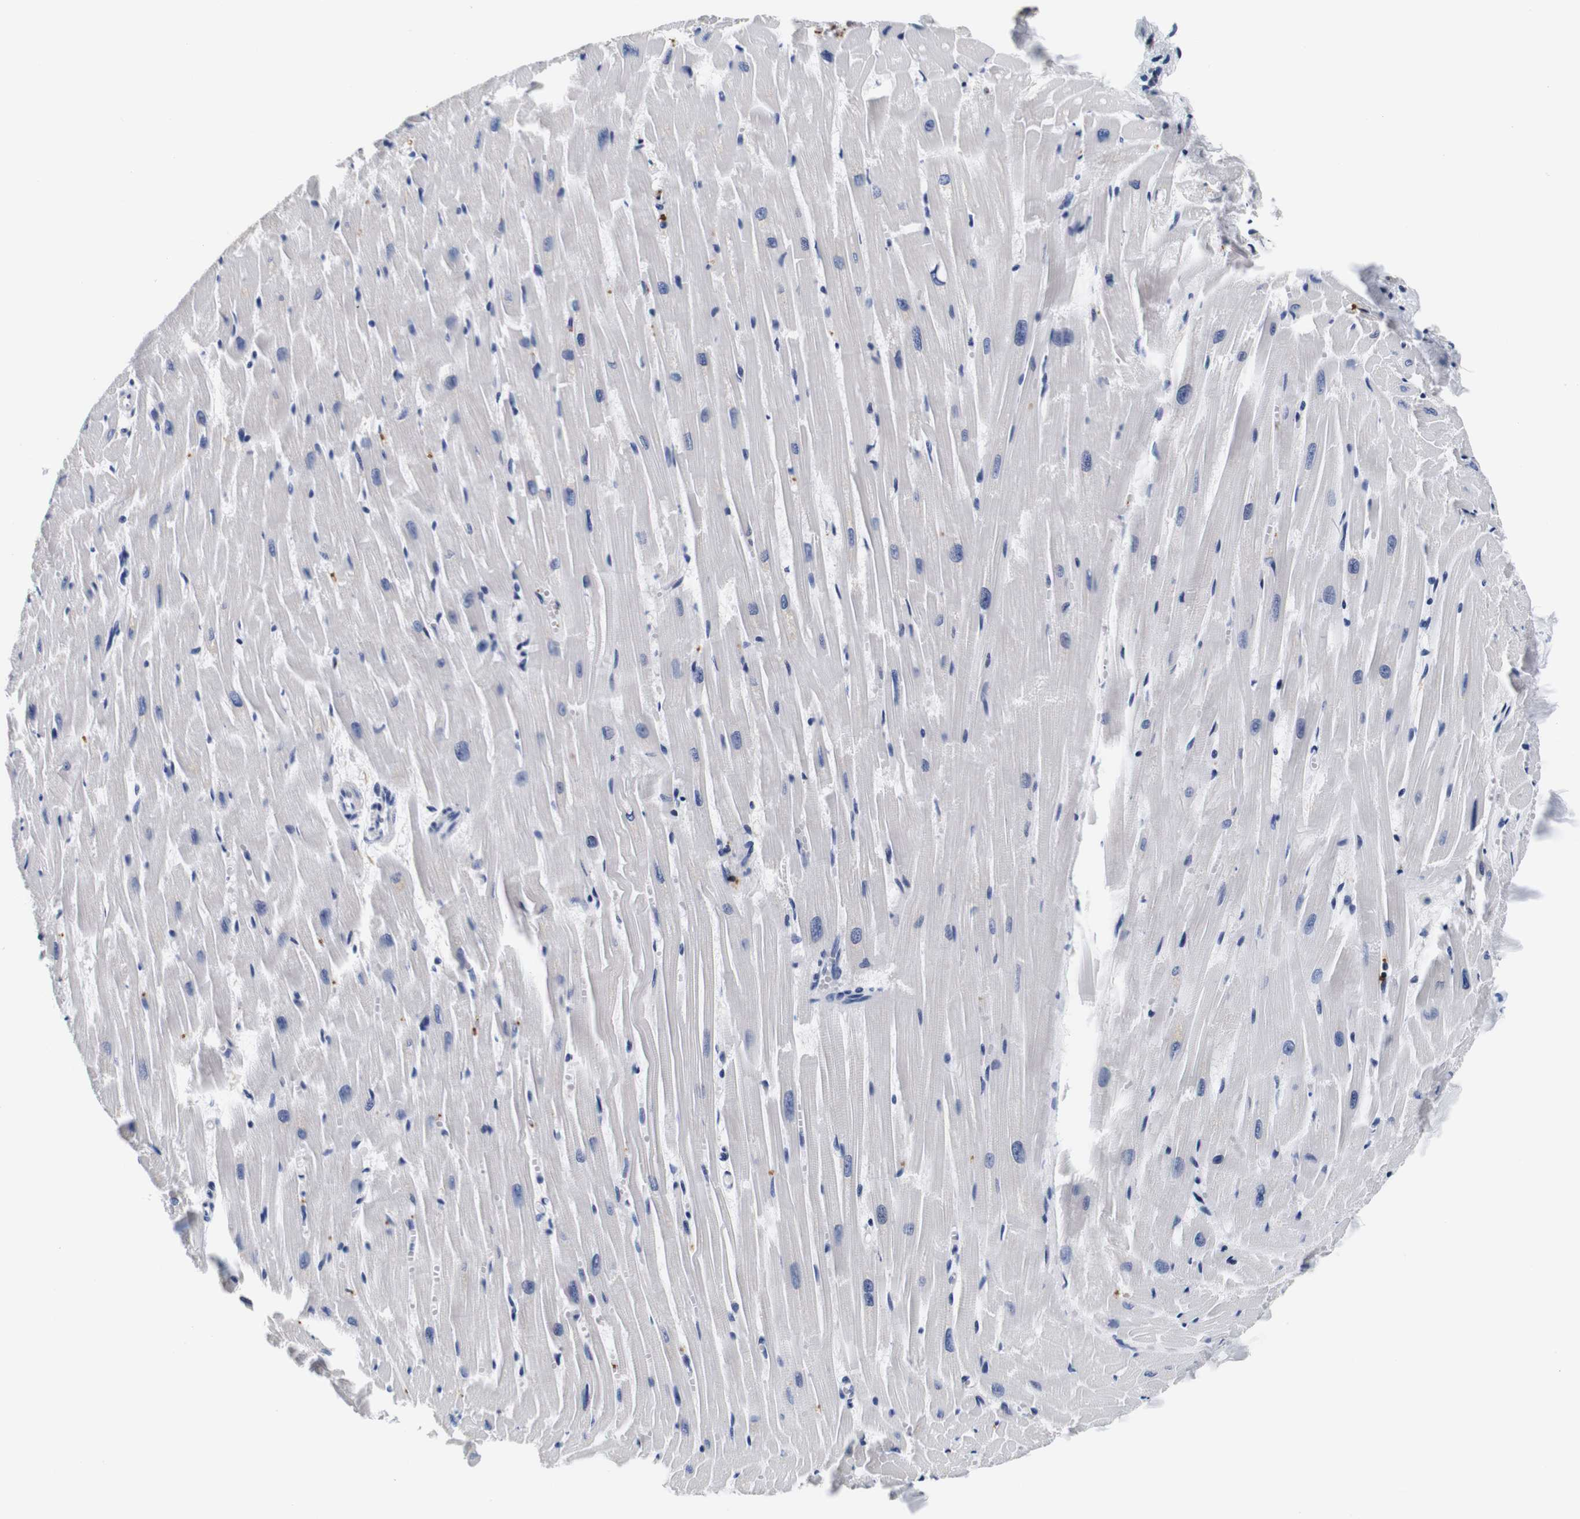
{"staining": {"intensity": "negative", "quantity": "none", "location": "none"}, "tissue": "heart muscle", "cell_type": "Cardiomyocytes", "image_type": "normal", "snomed": [{"axis": "morphology", "description": "Normal tissue, NOS"}, {"axis": "topography", "description": "Heart"}], "caption": "The immunohistochemistry (IHC) image has no significant positivity in cardiomyocytes of heart muscle. (Immunohistochemistry, brightfield microscopy, high magnification).", "gene": "GP1BA", "patient": {"sex": "female", "age": 19}}